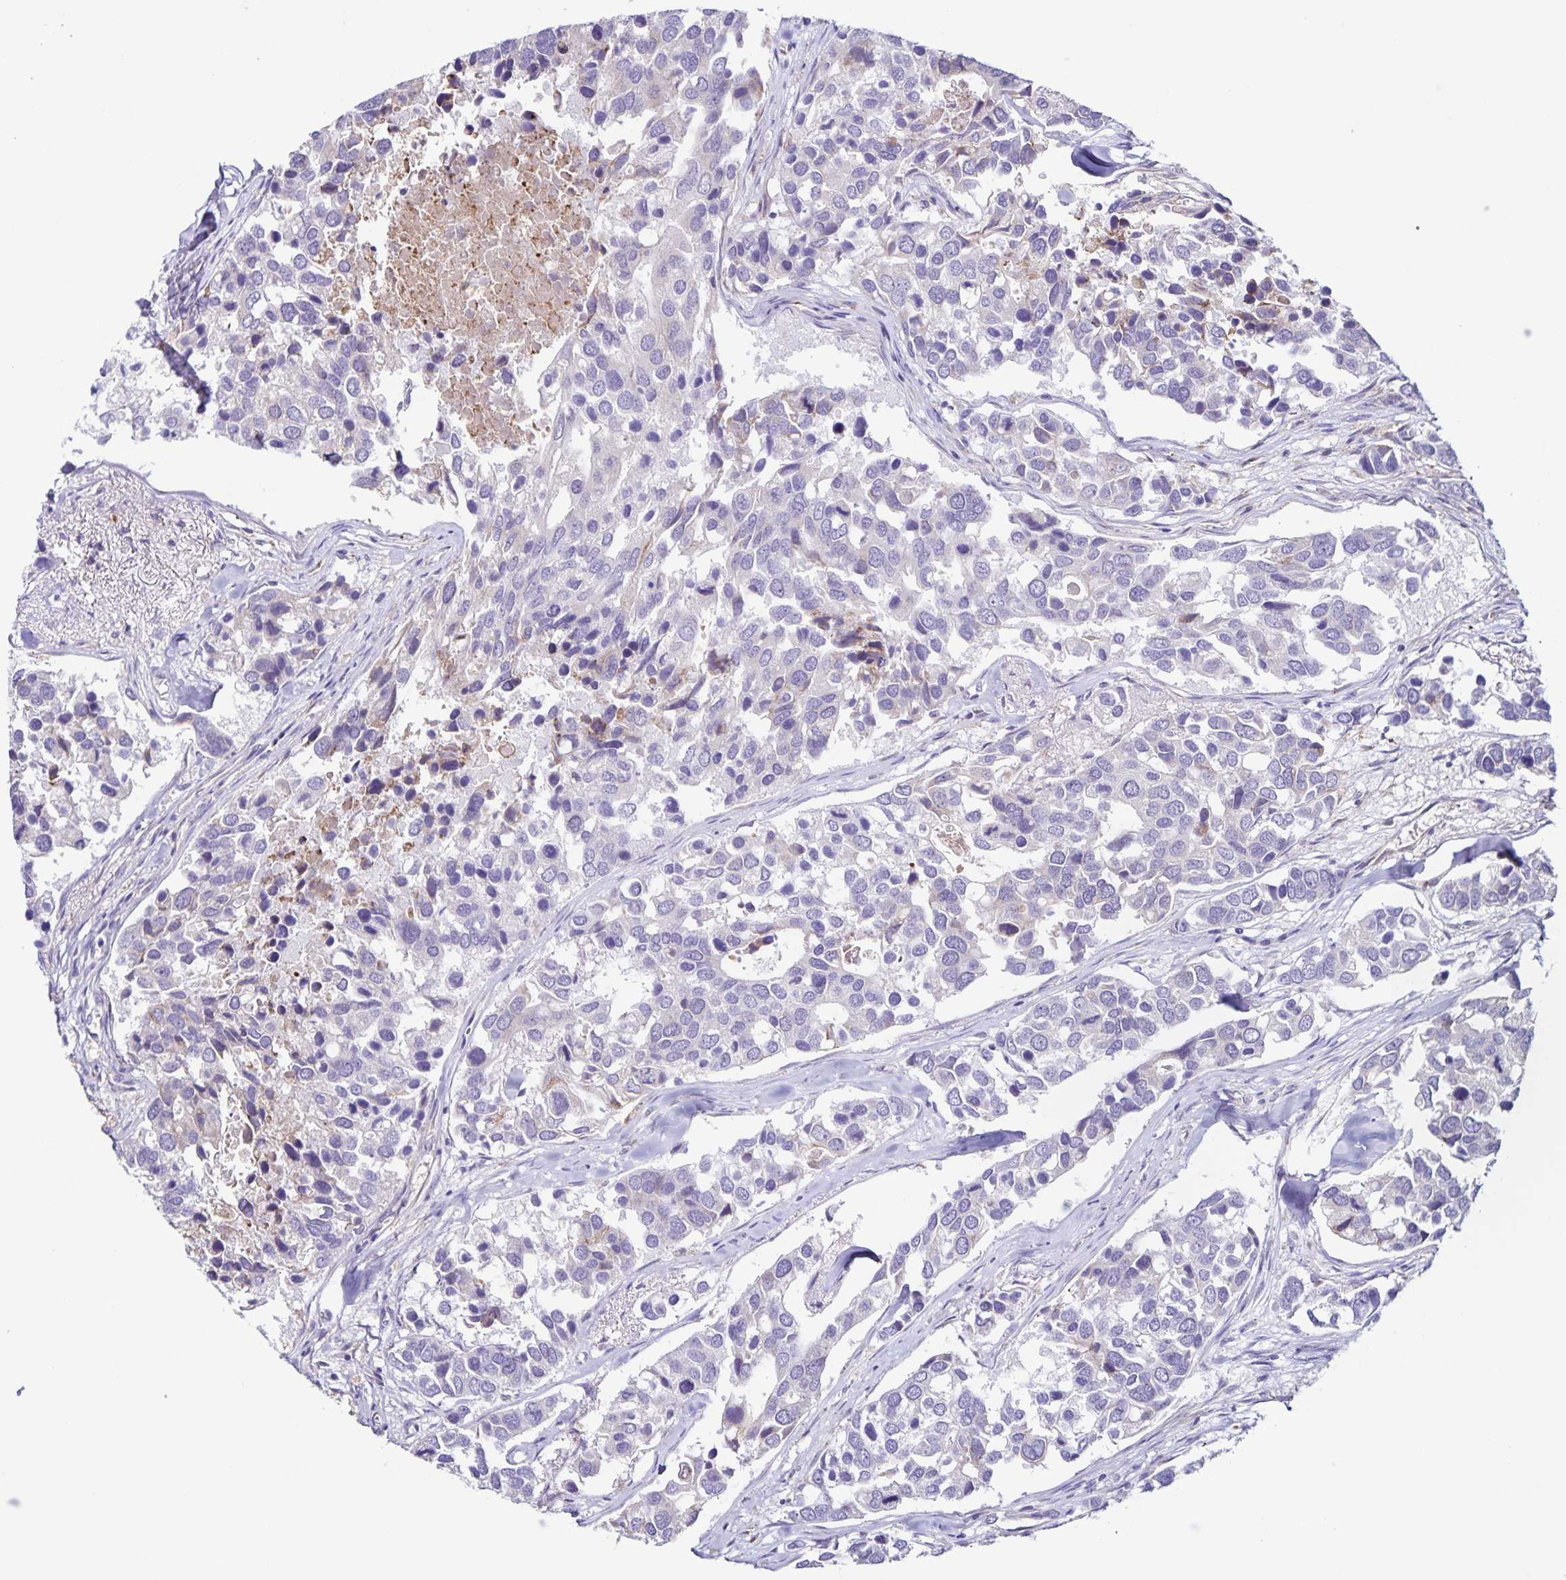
{"staining": {"intensity": "negative", "quantity": "none", "location": "none"}, "tissue": "breast cancer", "cell_type": "Tumor cells", "image_type": "cancer", "snomed": [{"axis": "morphology", "description": "Duct carcinoma"}, {"axis": "topography", "description": "Breast"}], "caption": "There is no significant positivity in tumor cells of breast infiltrating ductal carcinoma.", "gene": "STPG4", "patient": {"sex": "female", "age": 83}}